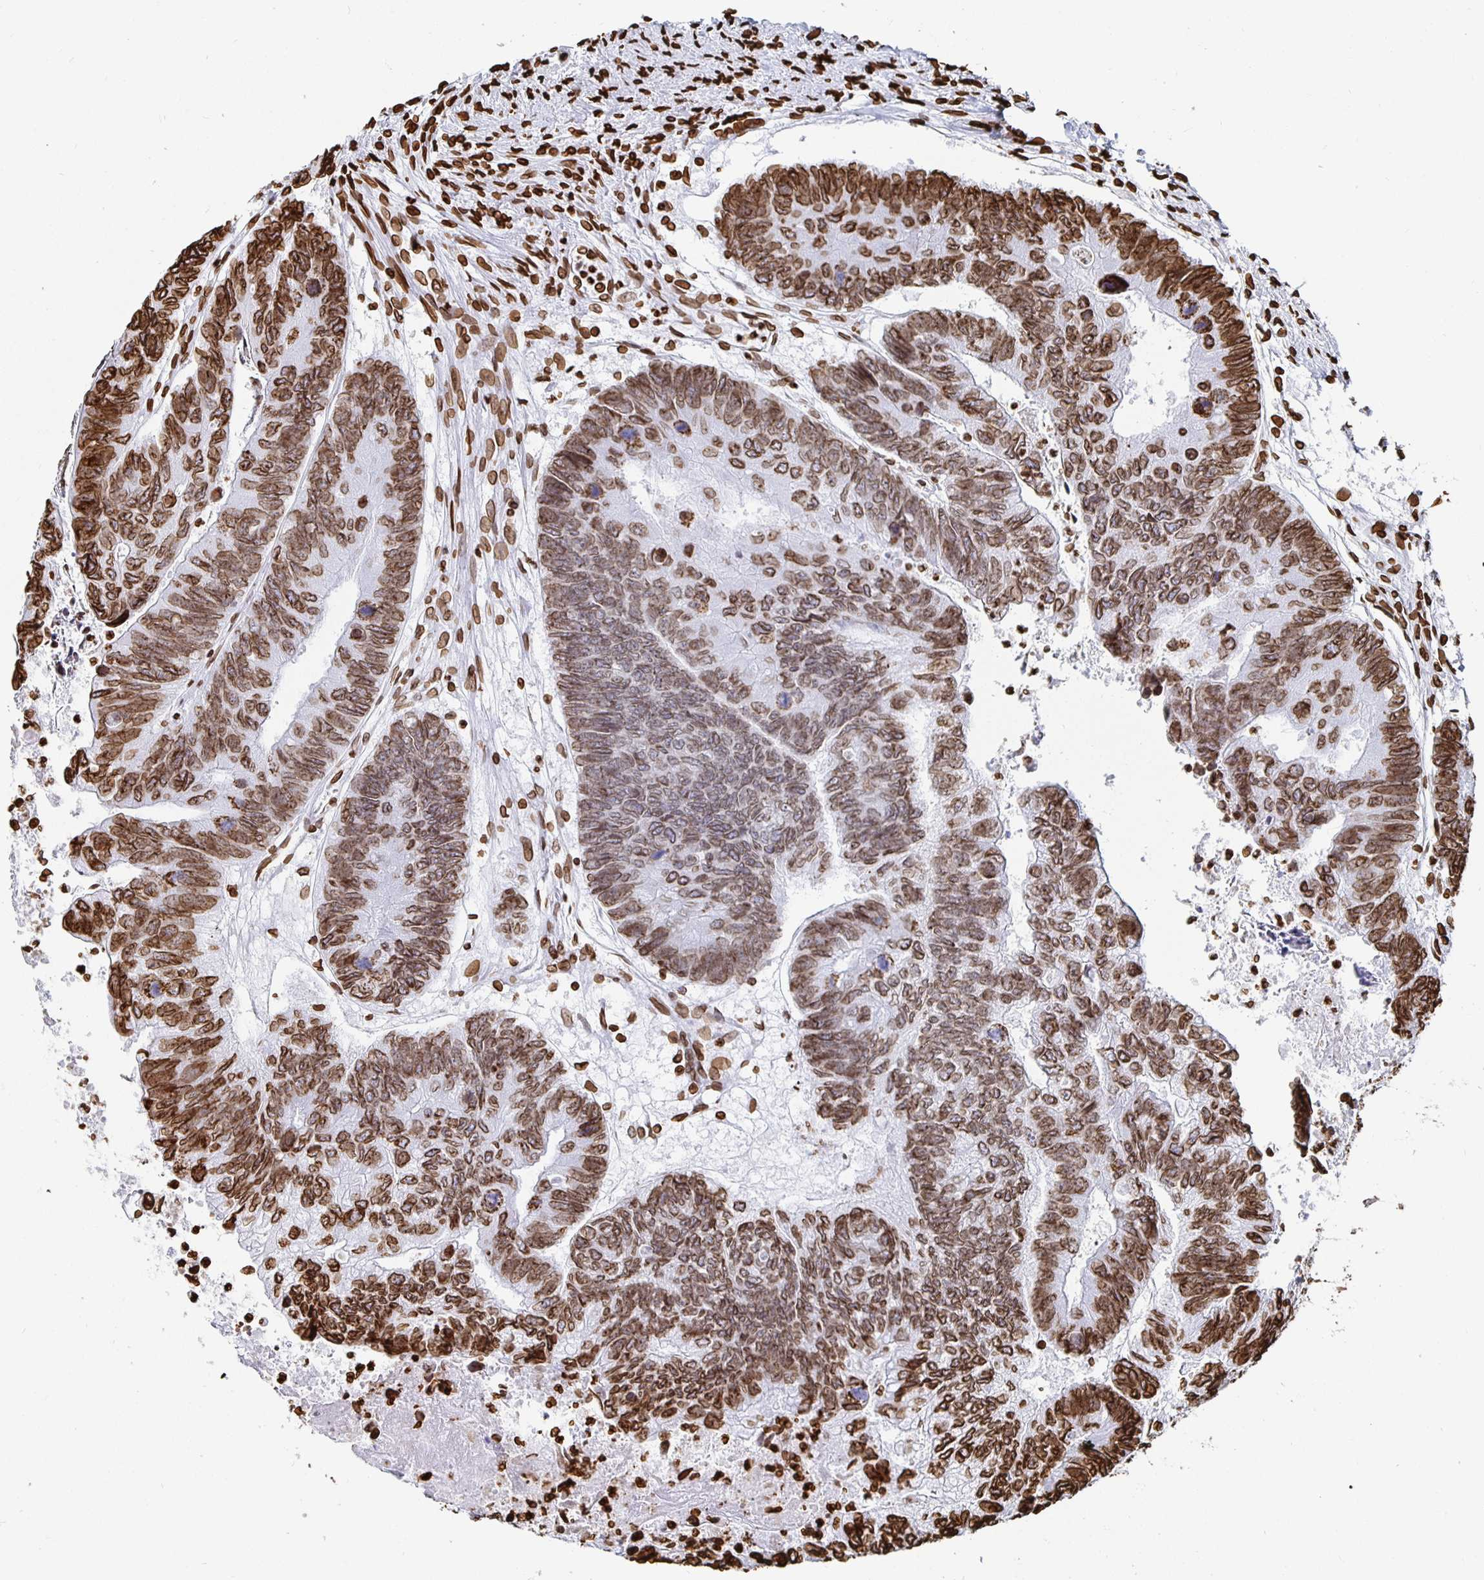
{"staining": {"intensity": "moderate", "quantity": ">75%", "location": "cytoplasmic/membranous,nuclear"}, "tissue": "colorectal cancer", "cell_type": "Tumor cells", "image_type": "cancer", "snomed": [{"axis": "morphology", "description": "Adenocarcinoma, NOS"}, {"axis": "topography", "description": "Colon"}], "caption": "This histopathology image demonstrates immunohistochemistry (IHC) staining of adenocarcinoma (colorectal), with medium moderate cytoplasmic/membranous and nuclear staining in approximately >75% of tumor cells.", "gene": "LMNB1", "patient": {"sex": "female", "age": 67}}